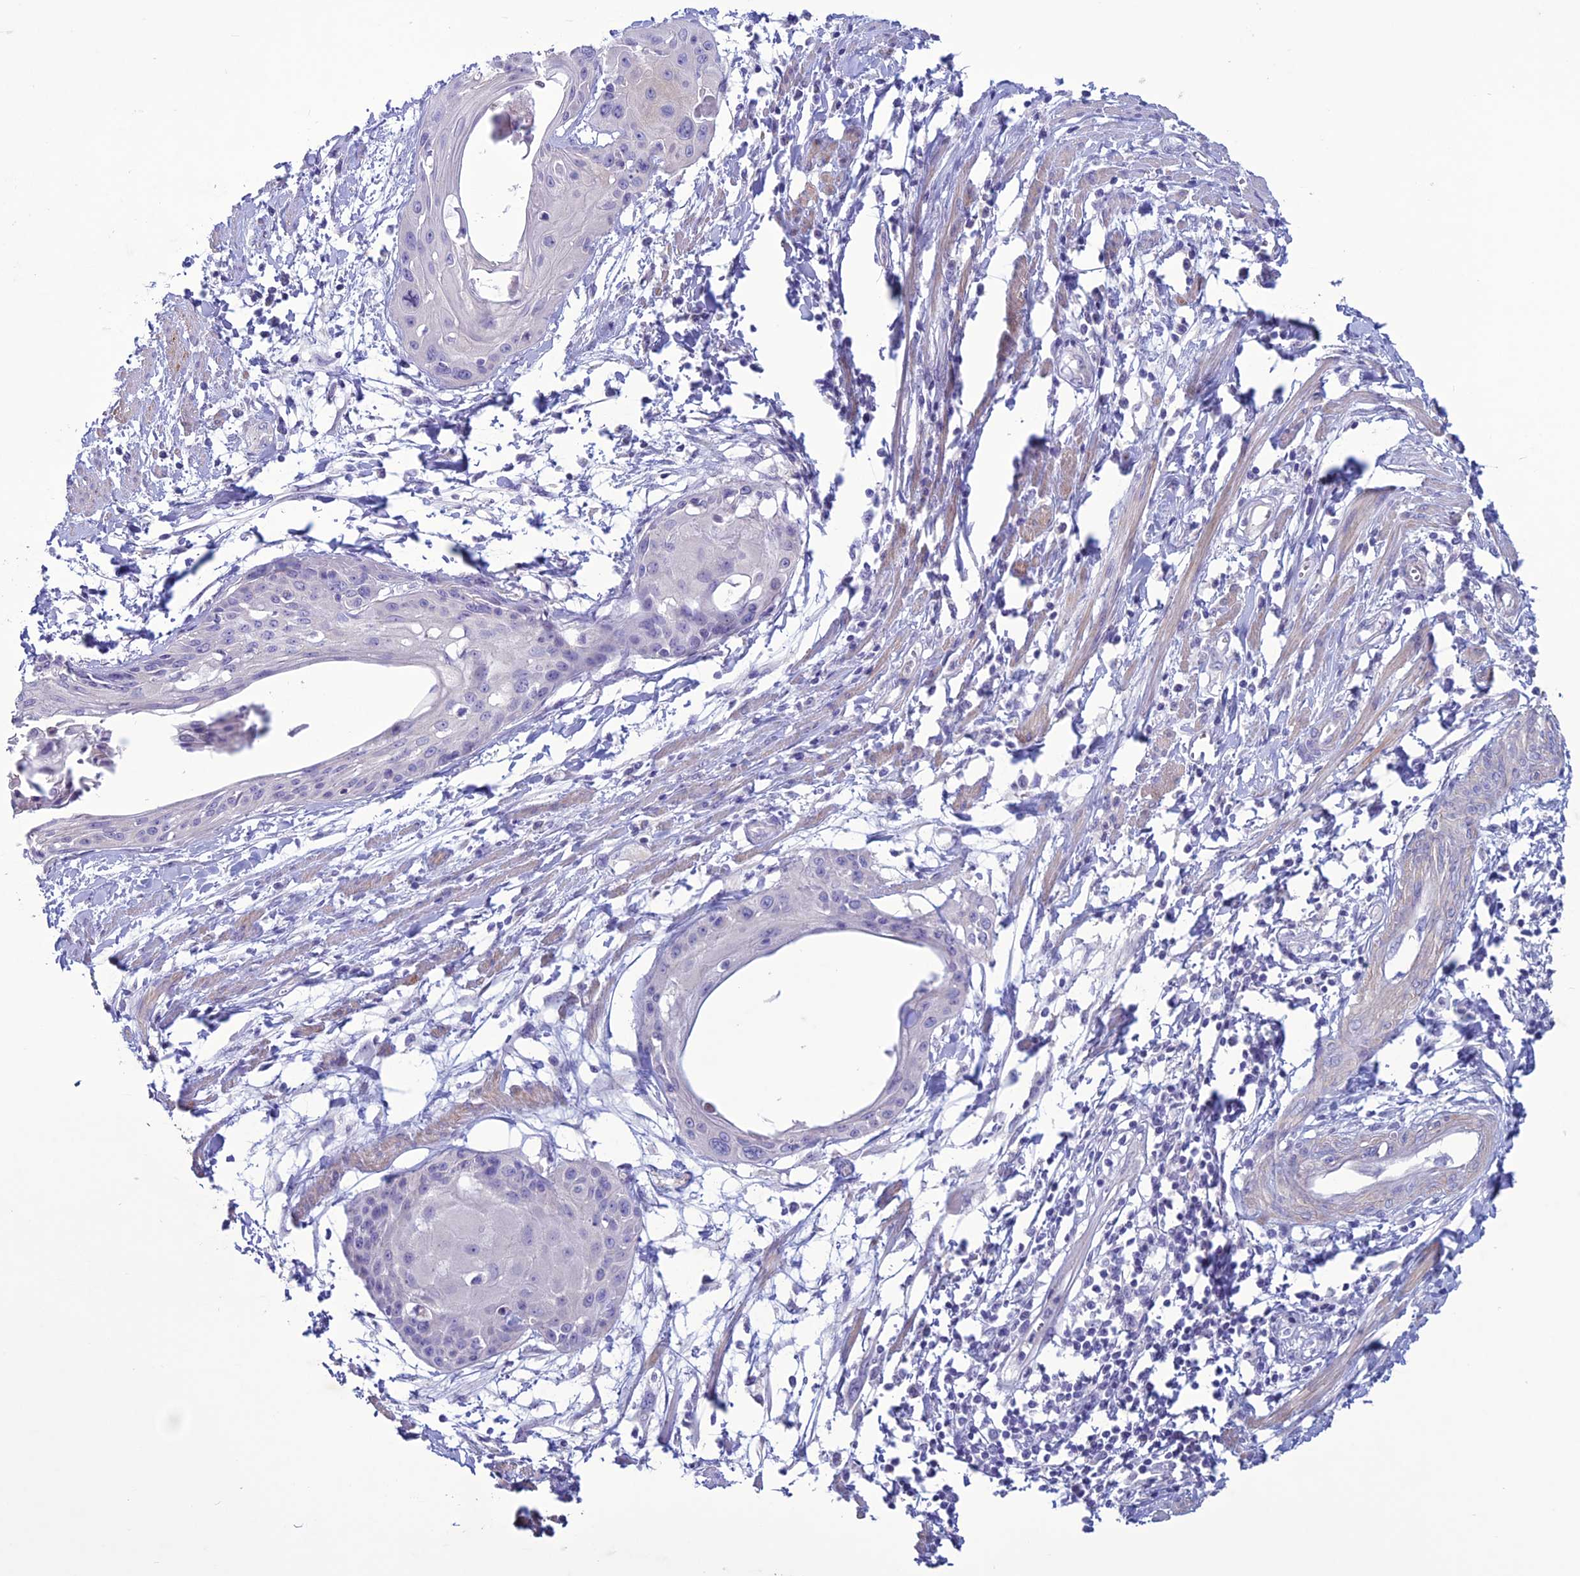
{"staining": {"intensity": "negative", "quantity": "none", "location": "none"}, "tissue": "cervical cancer", "cell_type": "Tumor cells", "image_type": "cancer", "snomed": [{"axis": "morphology", "description": "Squamous cell carcinoma, NOS"}, {"axis": "topography", "description": "Cervix"}], "caption": "Cervical squamous cell carcinoma was stained to show a protein in brown. There is no significant staining in tumor cells.", "gene": "CLEC2L", "patient": {"sex": "female", "age": 57}}